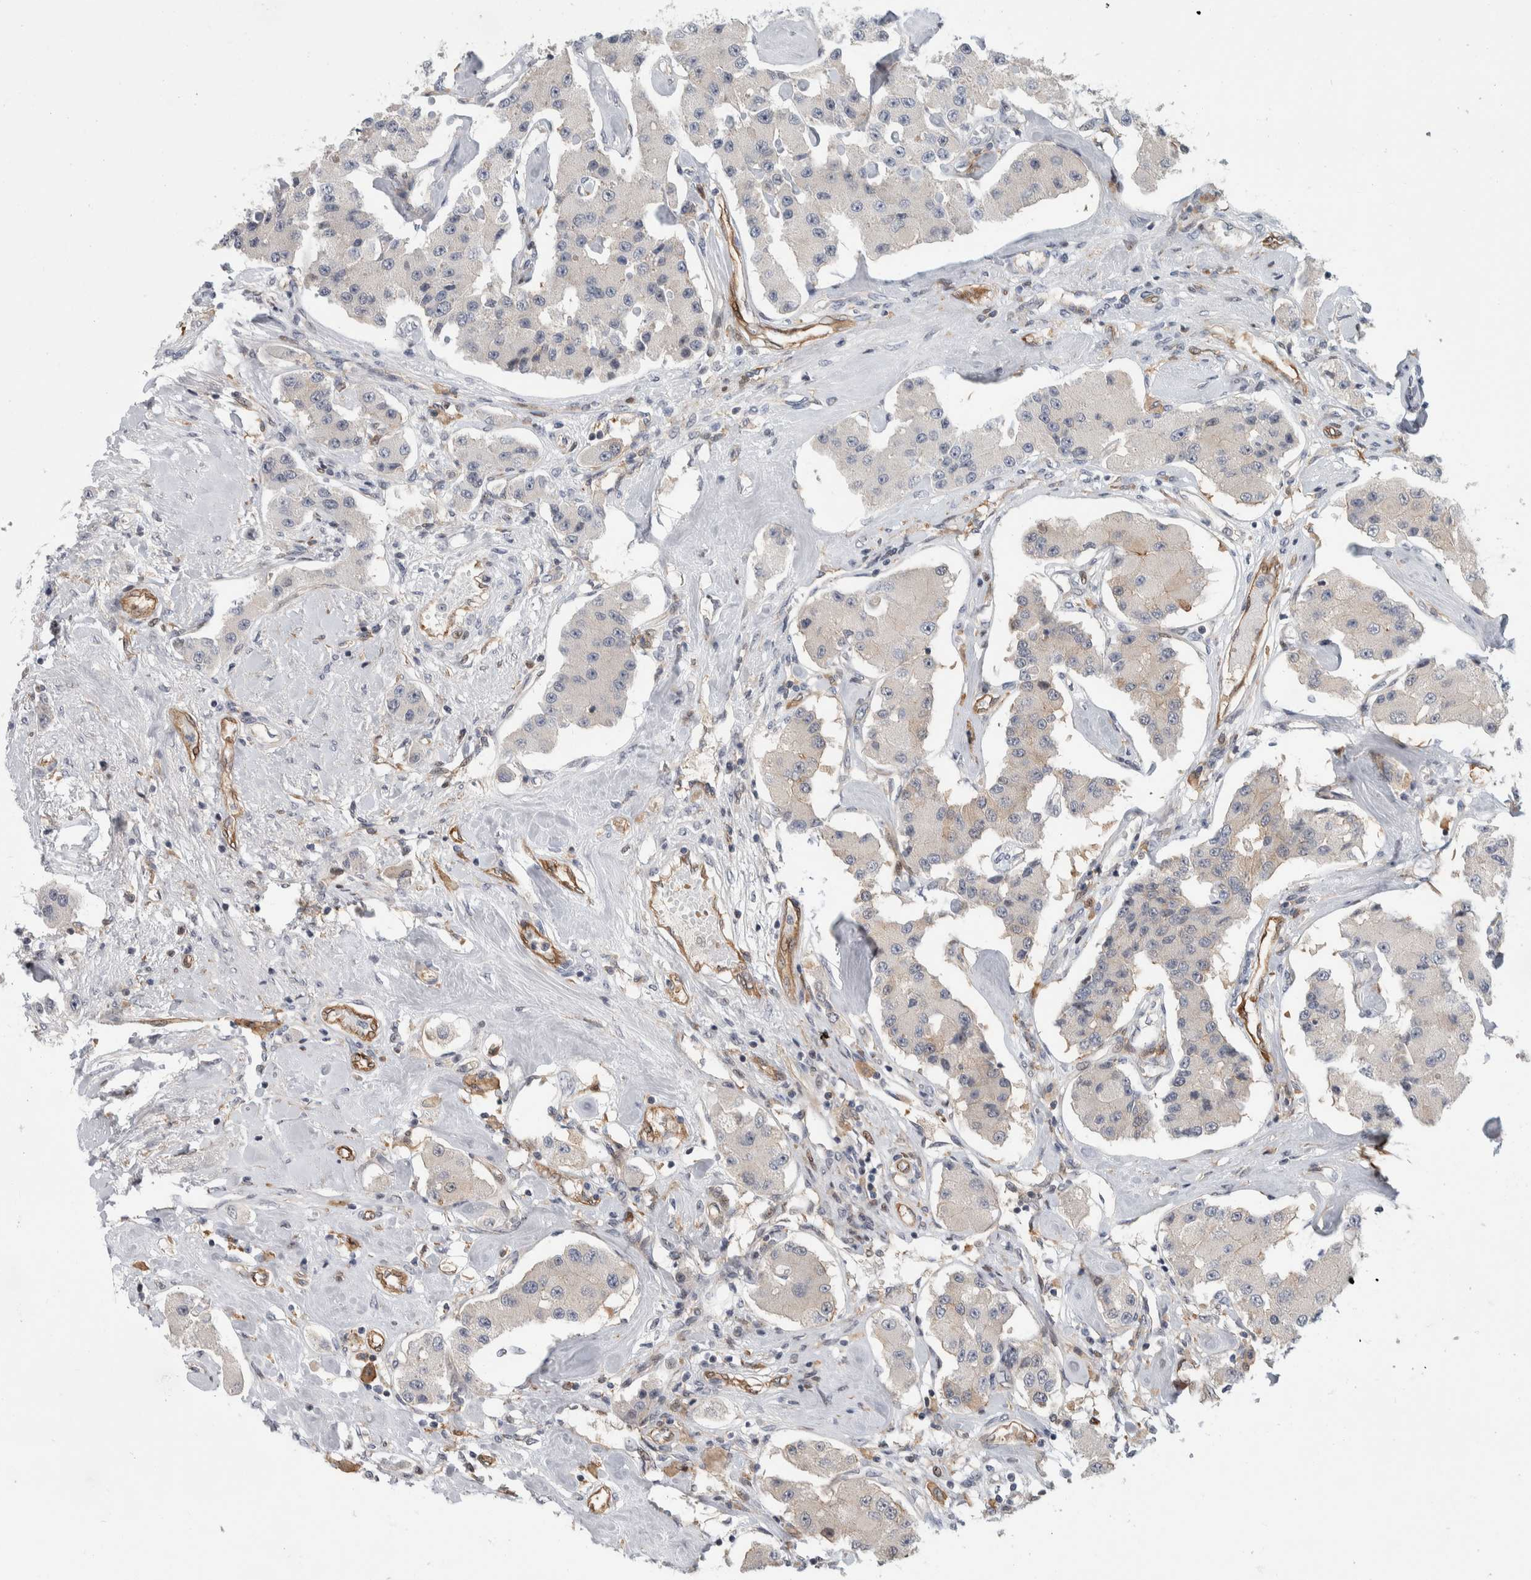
{"staining": {"intensity": "negative", "quantity": "none", "location": "none"}, "tissue": "carcinoid", "cell_type": "Tumor cells", "image_type": "cancer", "snomed": [{"axis": "morphology", "description": "Carcinoid, malignant, NOS"}, {"axis": "topography", "description": "Pancreas"}], "caption": "Tumor cells are negative for brown protein staining in carcinoid.", "gene": "MSL1", "patient": {"sex": "male", "age": 41}}